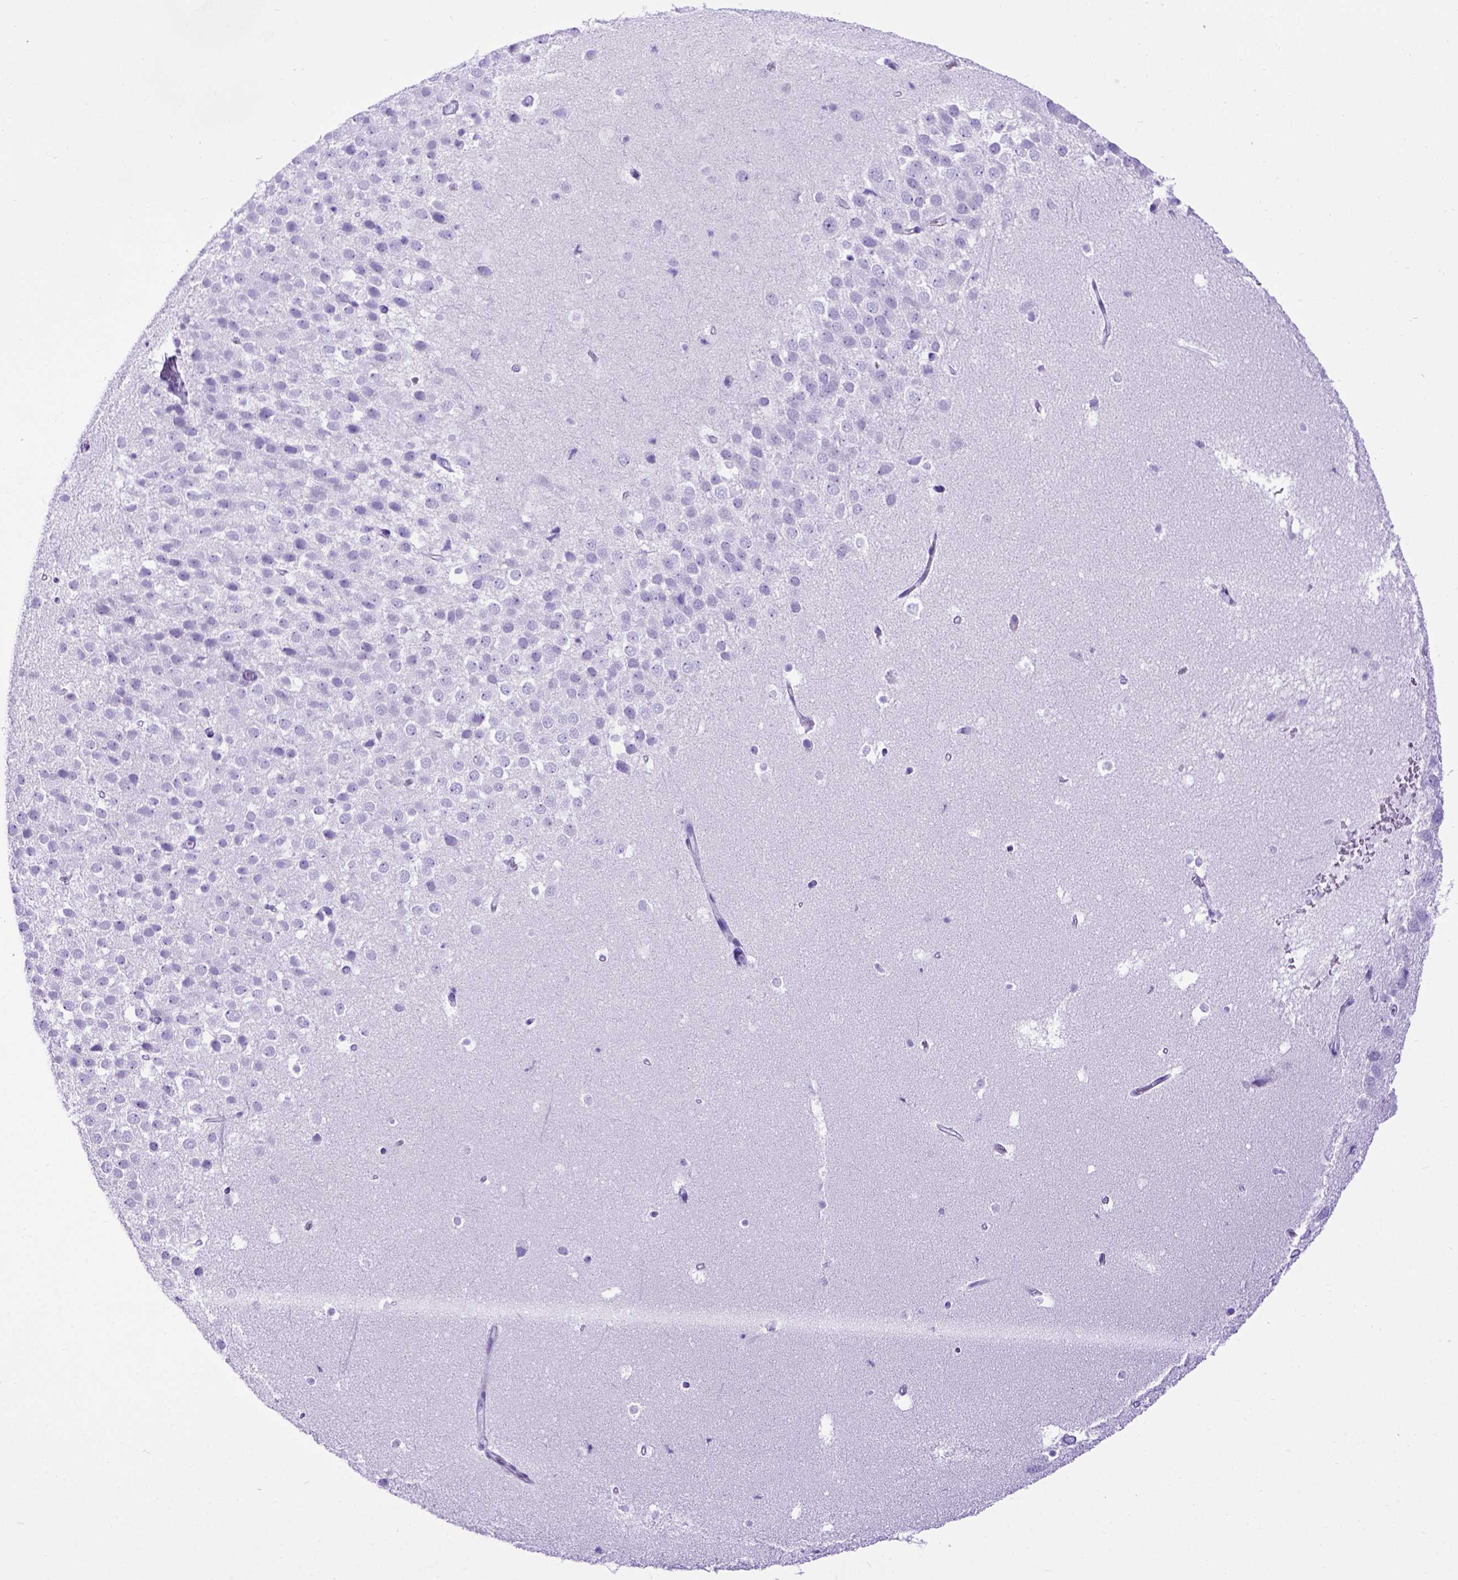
{"staining": {"intensity": "negative", "quantity": "none", "location": "none"}, "tissue": "hippocampus", "cell_type": "Glial cells", "image_type": "normal", "snomed": [{"axis": "morphology", "description": "Normal tissue, NOS"}, {"axis": "topography", "description": "Hippocampus"}], "caption": "This is a photomicrograph of IHC staining of normal hippocampus, which shows no staining in glial cells. Nuclei are stained in blue.", "gene": "MEOX2", "patient": {"sex": "male", "age": 26}}